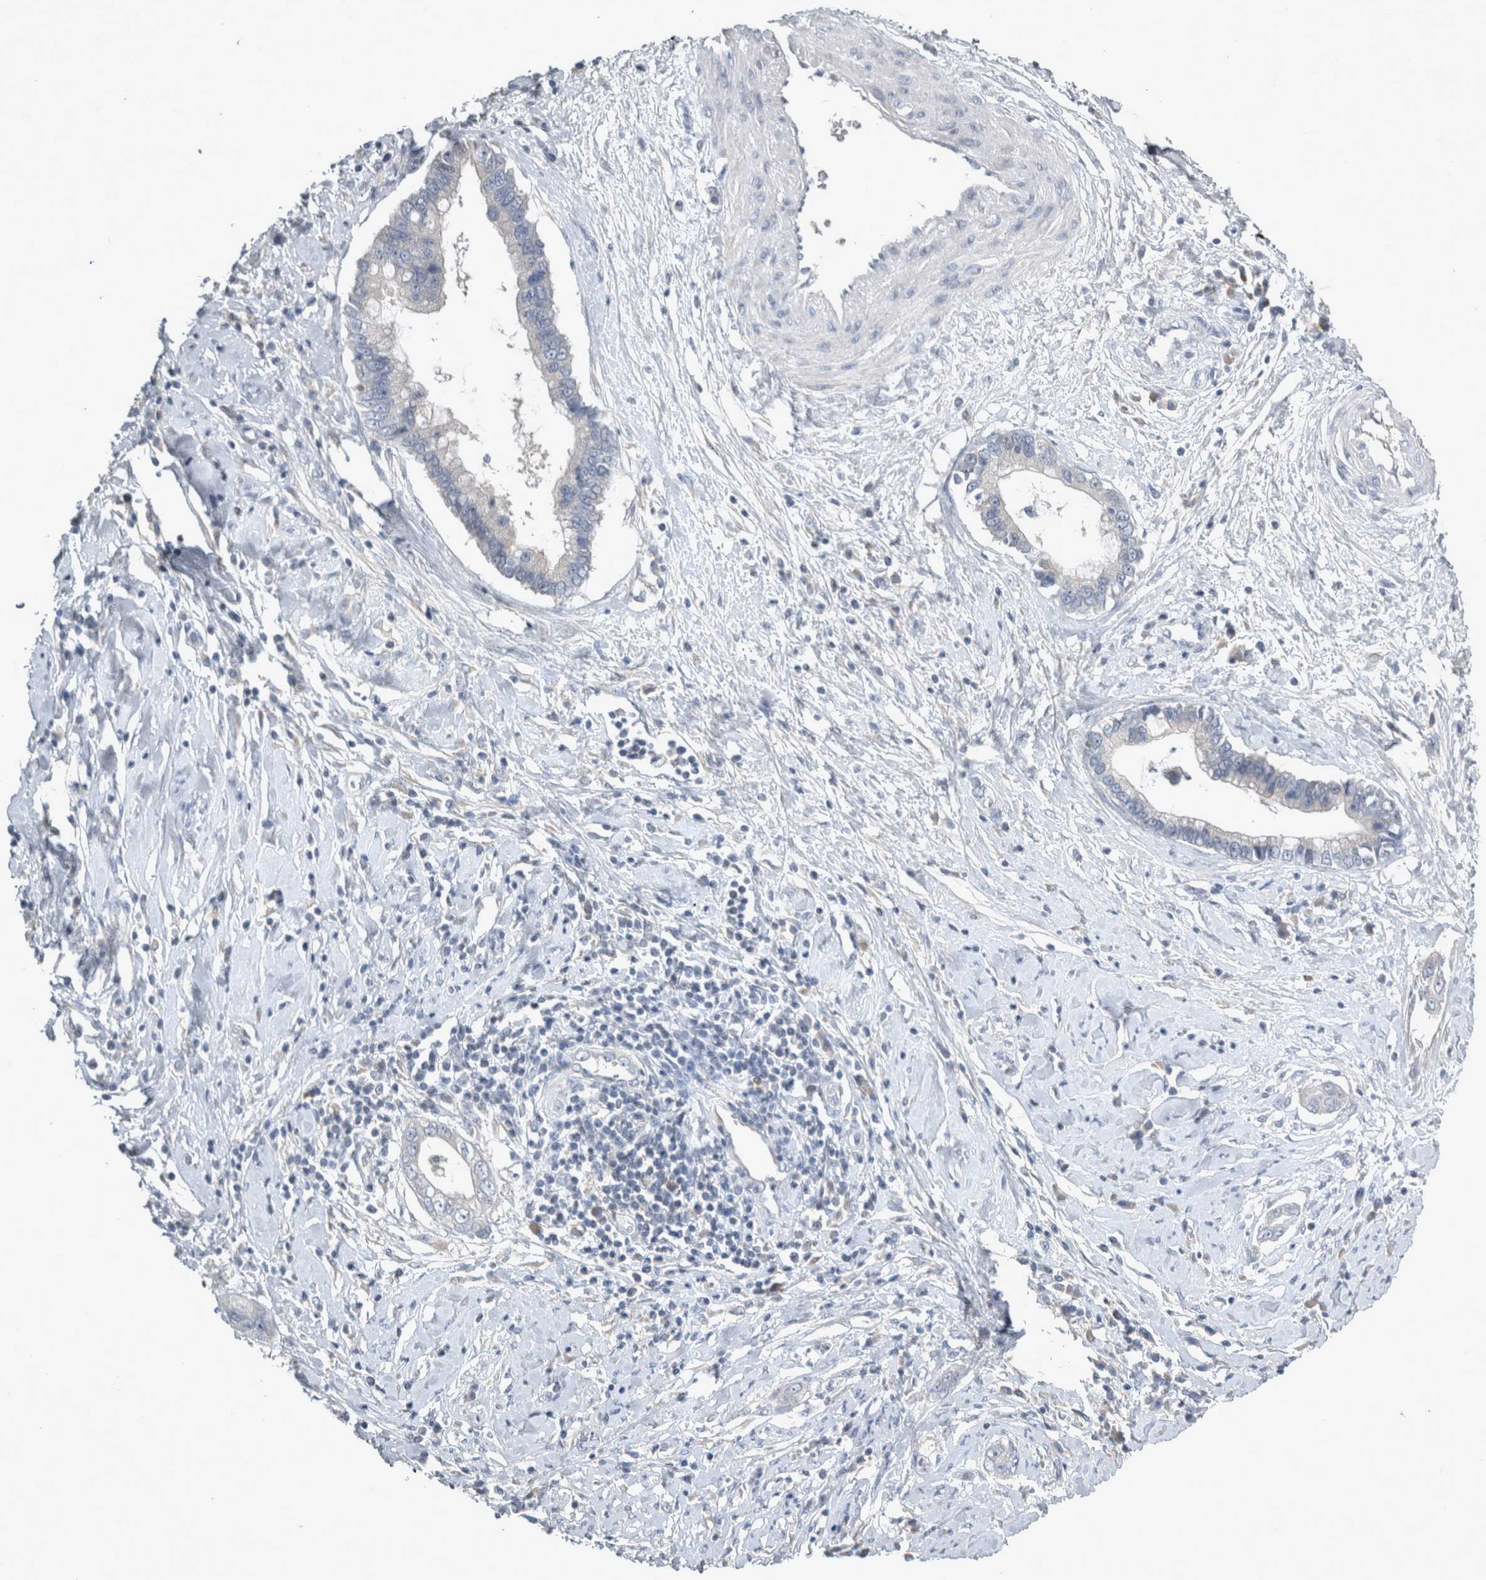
{"staining": {"intensity": "moderate", "quantity": "<25%", "location": "cytoplasmic/membranous"}, "tissue": "cervical cancer", "cell_type": "Tumor cells", "image_type": "cancer", "snomed": [{"axis": "morphology", "description": "Adenocarcinoma, NOS"}, {"axis": "topography", "description": "Cervix"}], "caption": "The image demonstrates a brown stain indicating the presence of a protein in the cytoplasmic/membranous of tumor cells in cervical cancer (adenocarcinoma).", "gene": "SLC22A11", "patient": {"sex": "female", "age": 44}}